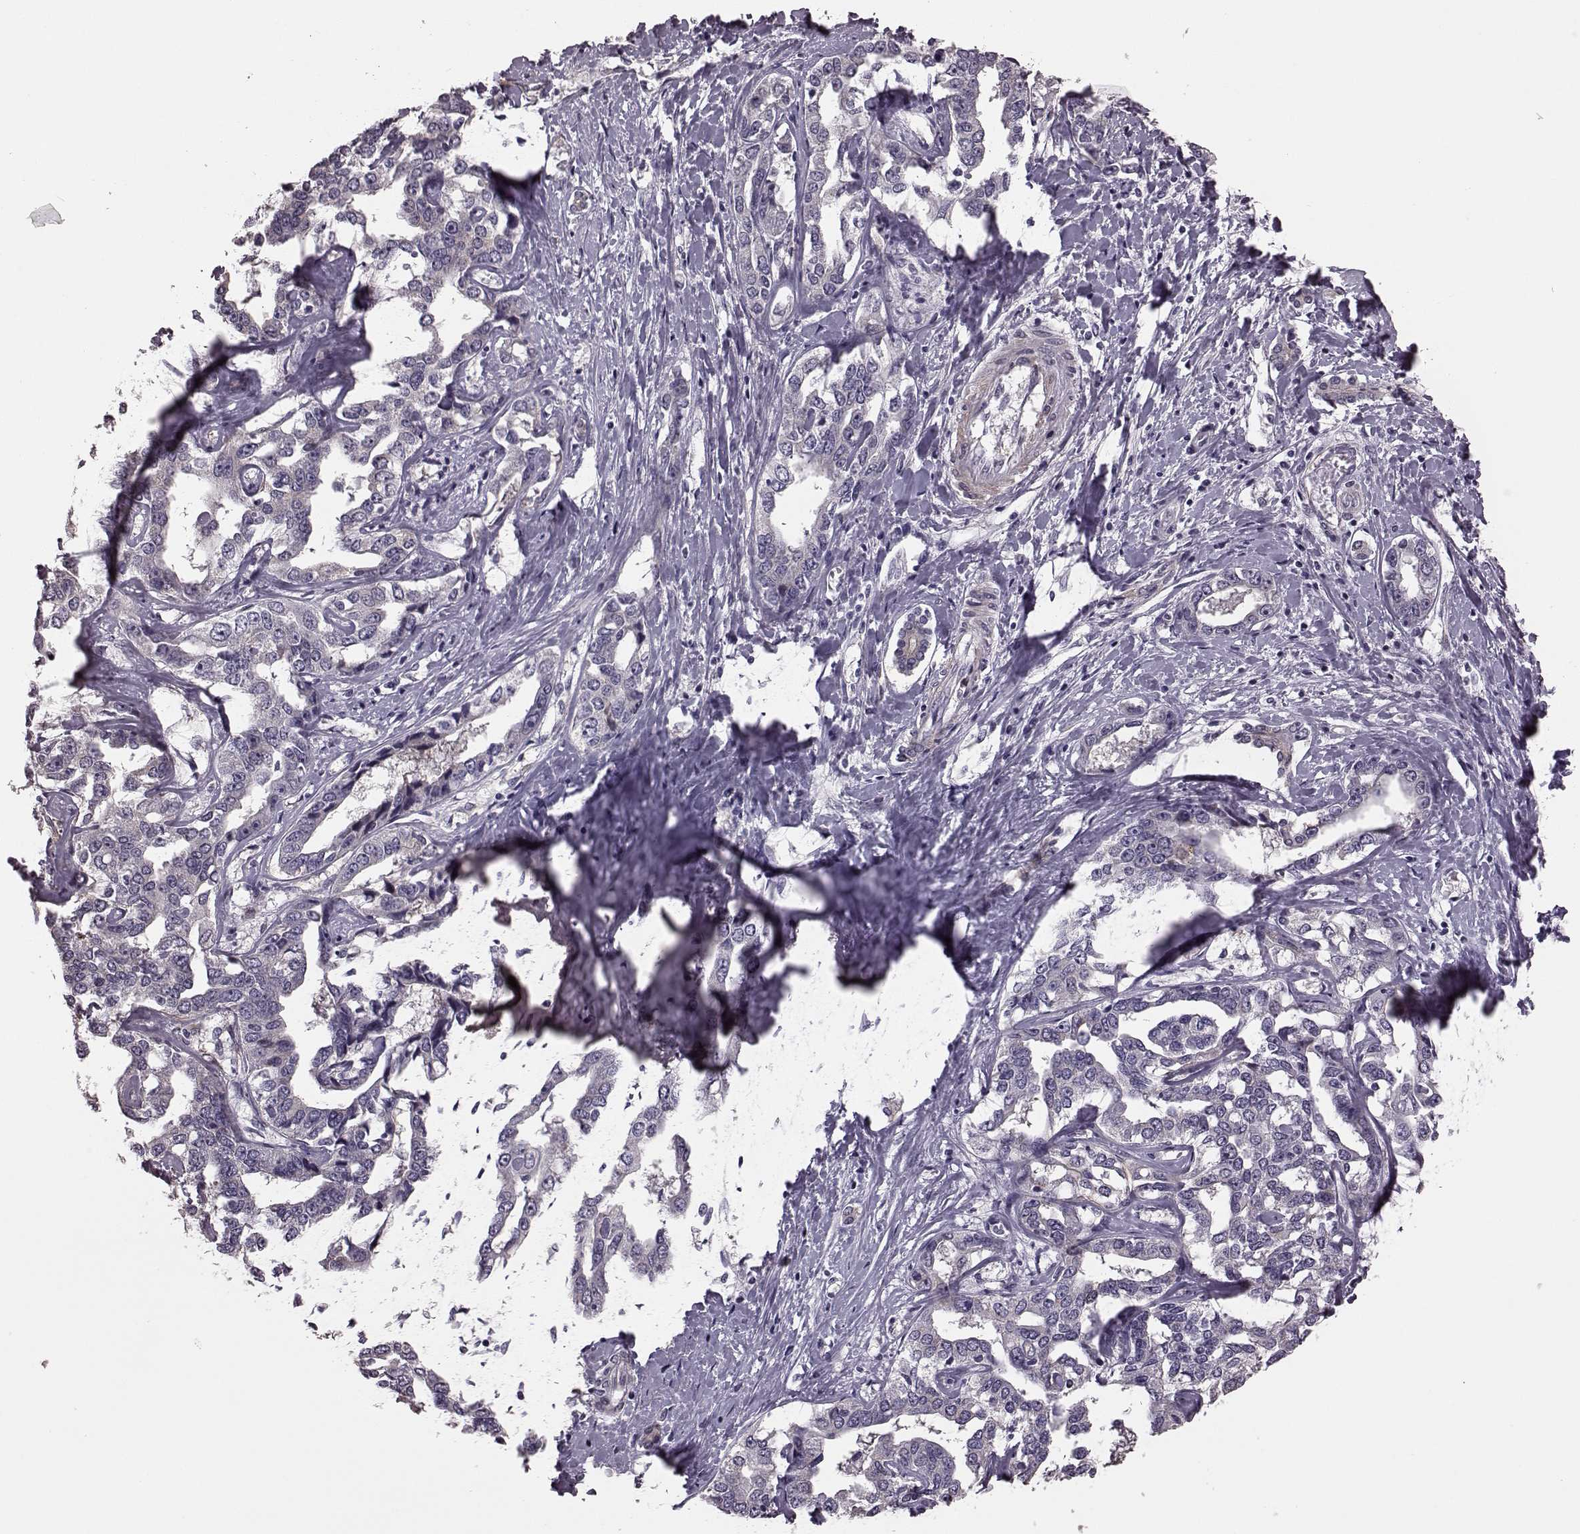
{"staining": {"intensity": "negative", "quantity": "none", "location": "none"}, "tissue": "liver cancer", "cell_type": "Tumor cells", "image_type": "cancer", "snomed": [{"axis": "morphology", "description": "Cholangiocarcinoma"}, {"axis": "topography", "description": "Liver"}], "caption": "High power microscopy image of an immunohistochemistry (IHC) histopathology image of cholangiocarcinoma (liver), revealing no significant positivity in tumor cells.", "gene": "GRK1", "patient": {"sex": "male", "age": 59}}